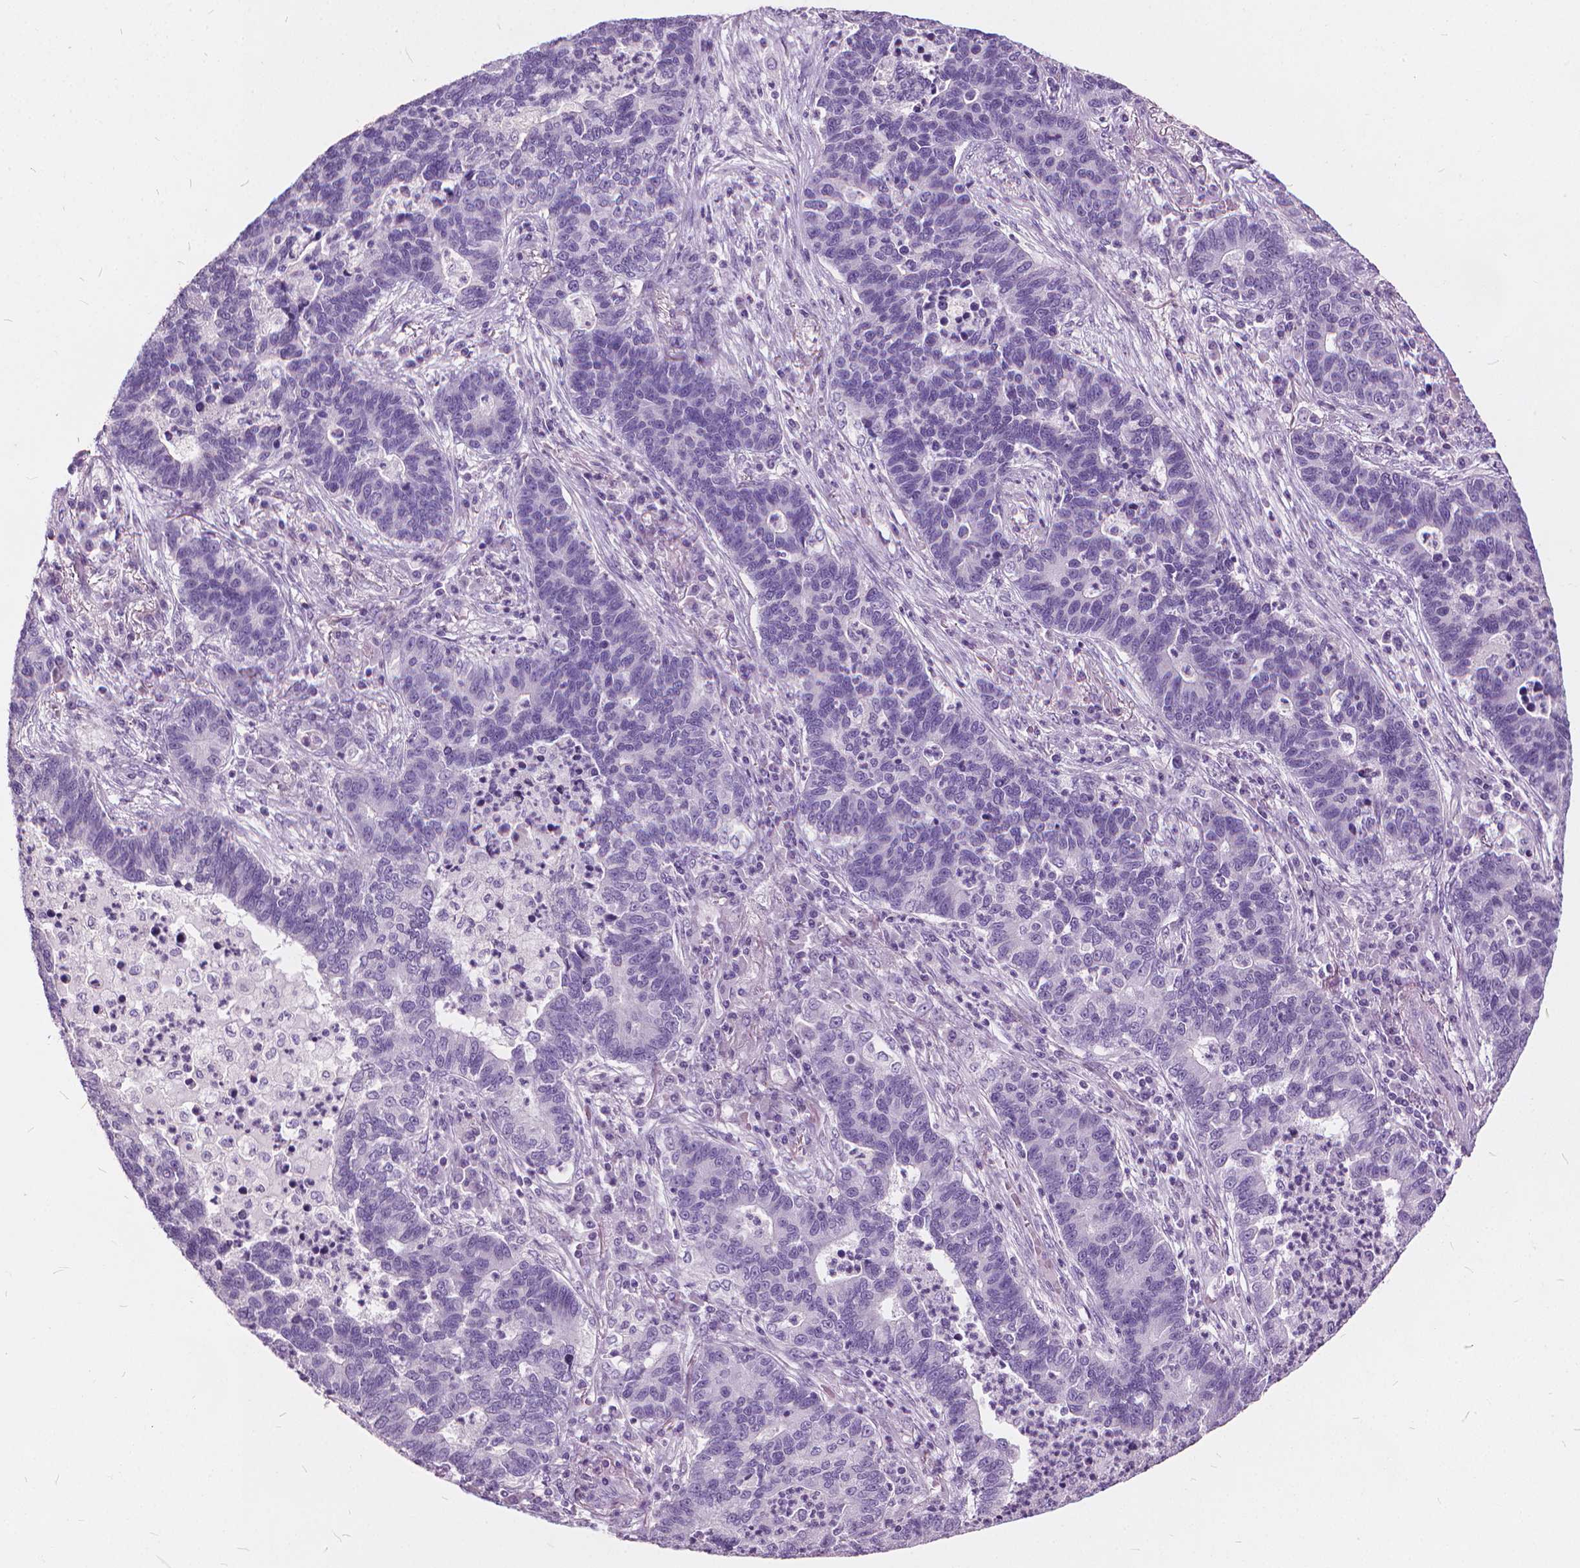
{"staining": {"intensity": "negative", "quantity": "none", "location": "none"}, "tissue": "lung cancer", "cell_type": "Tumor cells", "image_type": "cancer", "snomed": [{"axis": "morphology", "description": "Adenocarcinoma, NOS"}, {"axis": "topography", "description": "Lung"}], "caption": "DAB (3,3'-diaminobenzidine) immunohistochemical staining of human lung adenocarcinoma exhibits no significant staining in tumor cells.", "gene": "DNM1", "patient": {"sex": "female", "age": 57}}